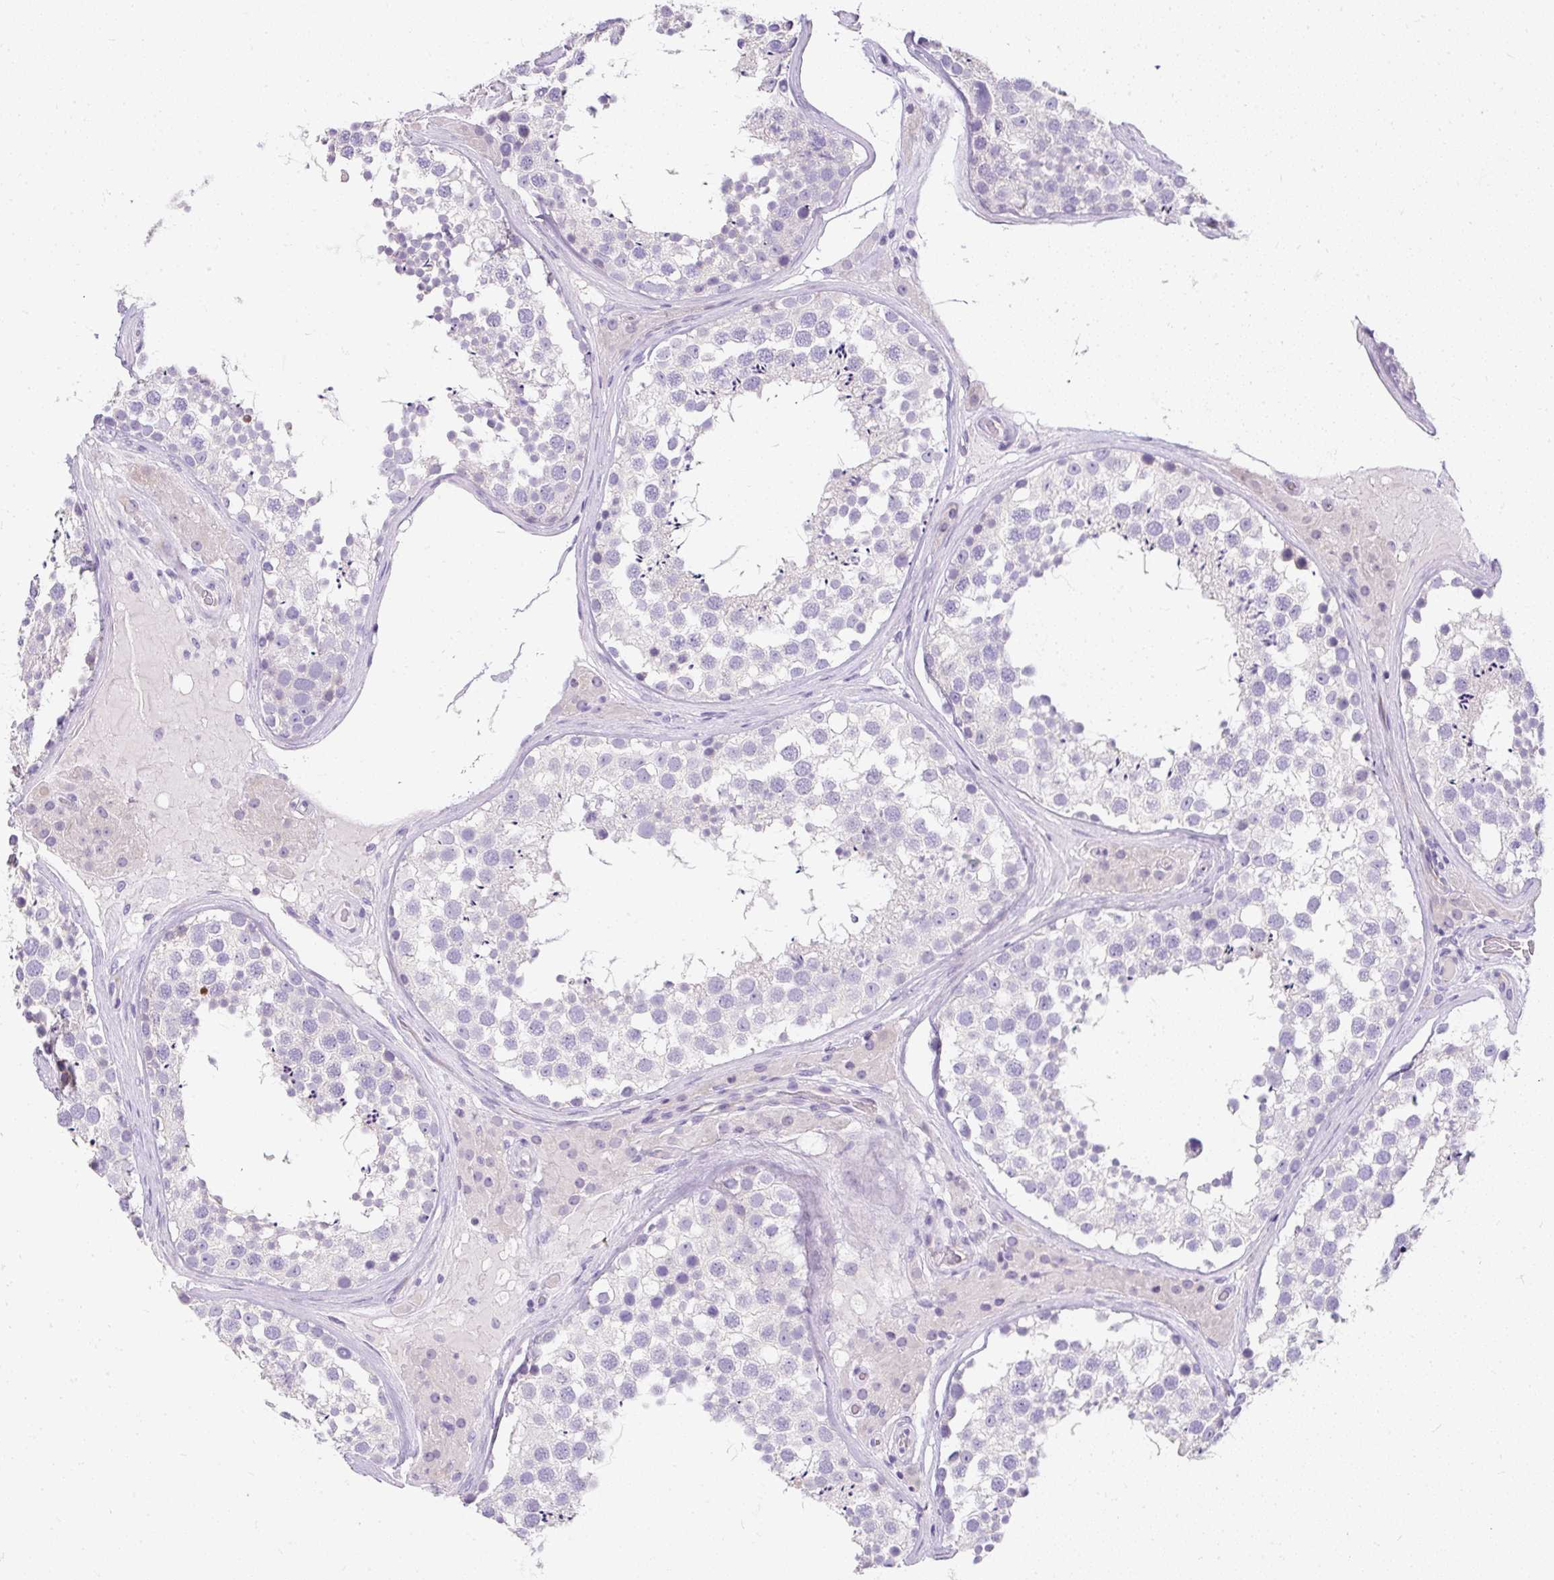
{"staining": {"intensity": "negative", "quantity": "none", "location": "none"}, "tissue": "testis", "cell_type": "Cells in seminiferous ducts", "image_type": "normal", "snomed": [{"axis": "morphology", "description": "Normal tissue, NOS"}, {"axis": "topography", "description": "Testis"}], "caption": "Immunohistochemistry (IHC) photomicrograph of normal human testis stained for a protein (brown), which displays no expression in cells in seminiferous ducts.", "gene": "DTX4", "patient": {"sex": "male", "age": 46}}